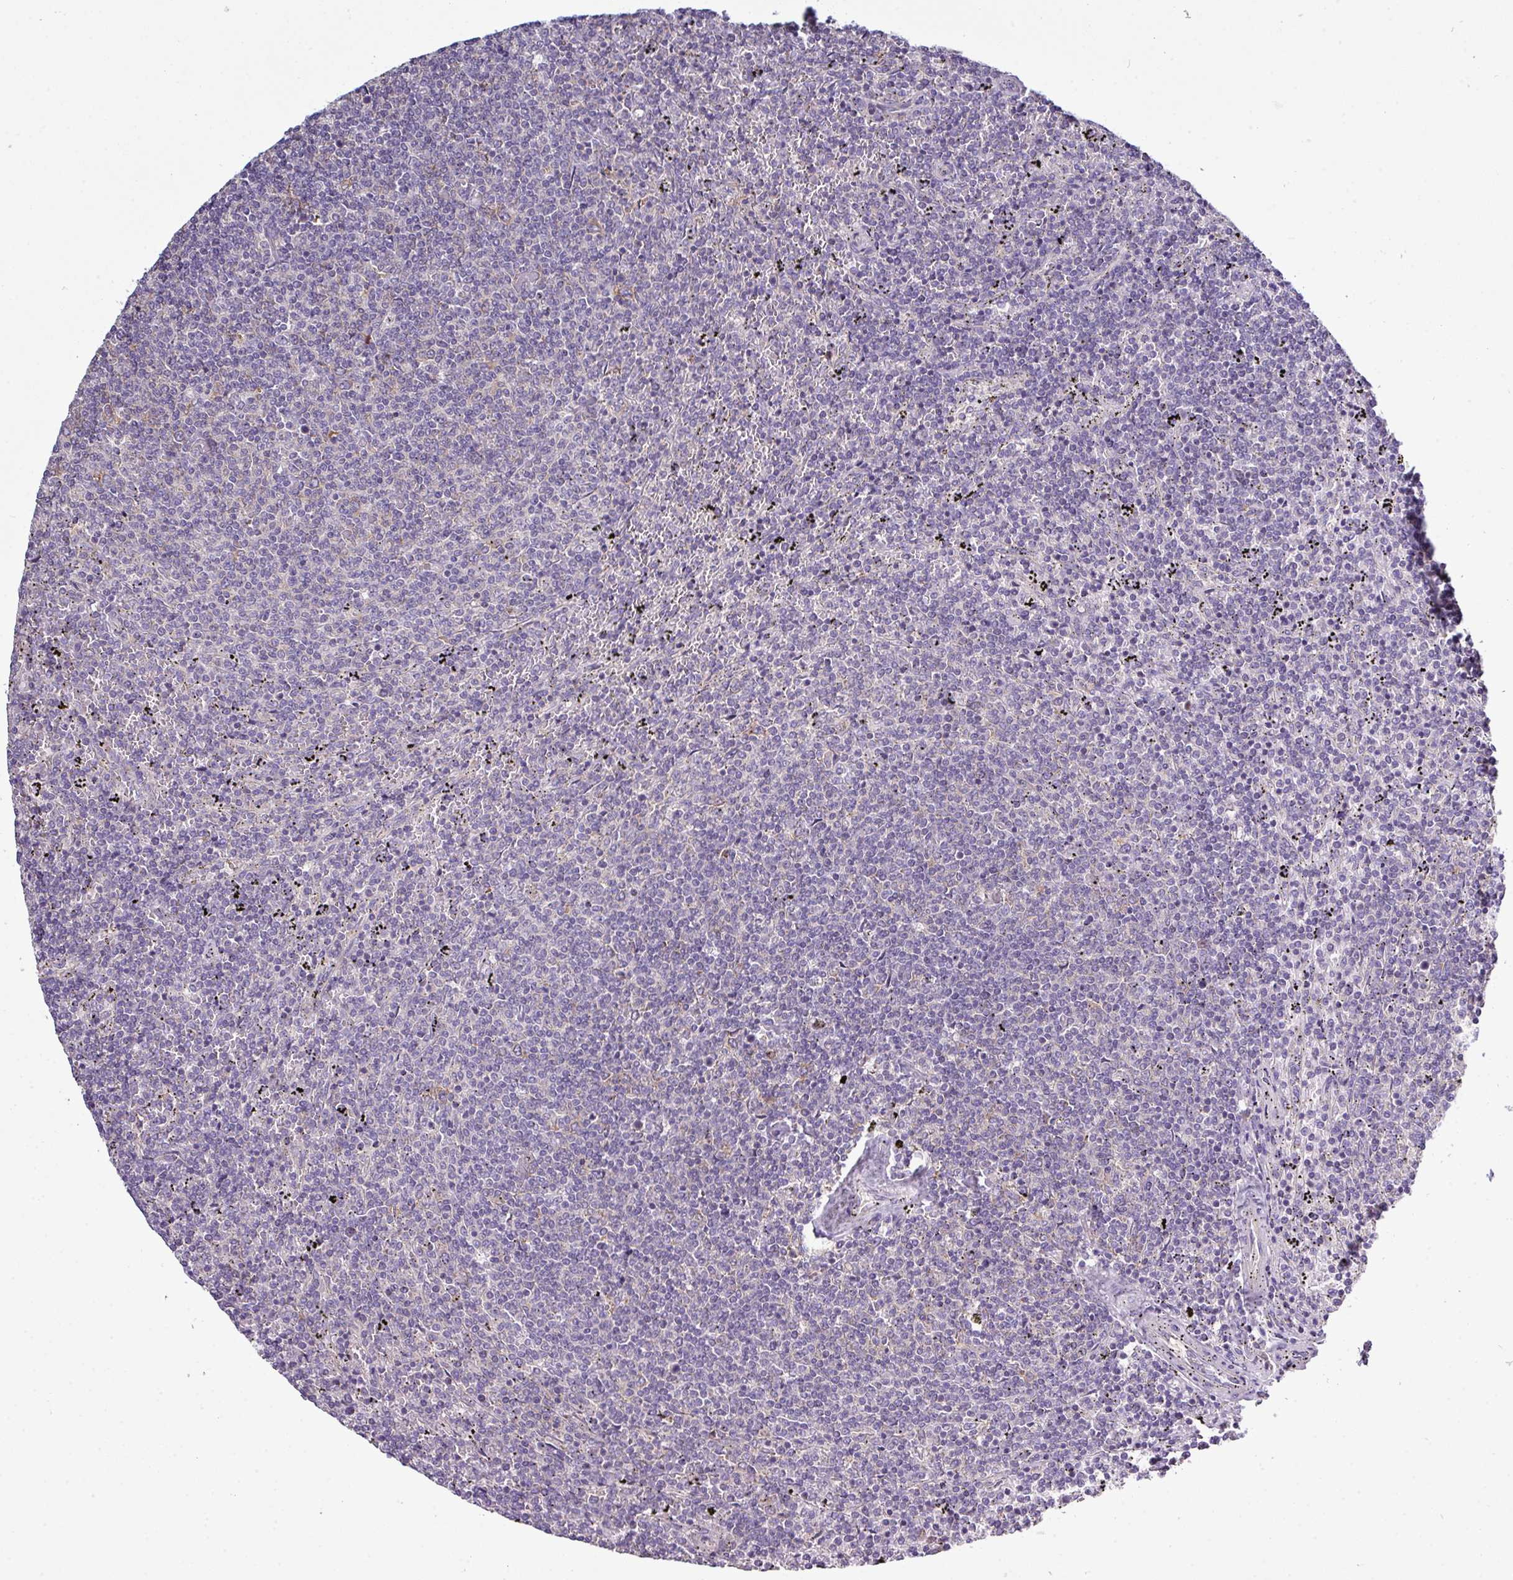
{"staining": {"intensity": "negative", "quantity": "none", "location": "none"}, "tissue": "lymphoma", "cell_type": "Tumor cells", "image_type": "cancer", "snomed": [{"axis": "morphology", "description": "Malignant lymphoma, non-Hodgkin's type, Low grade"}, {"axis": "topography", "description": "Spleen"}], "caption": "Tumor cells show no significant protein staining in low-grade malignant lymphoma, non-Hodgkin's type.", "gene": "AGAP5", "patient": {"sex": "female", "age": 50}}